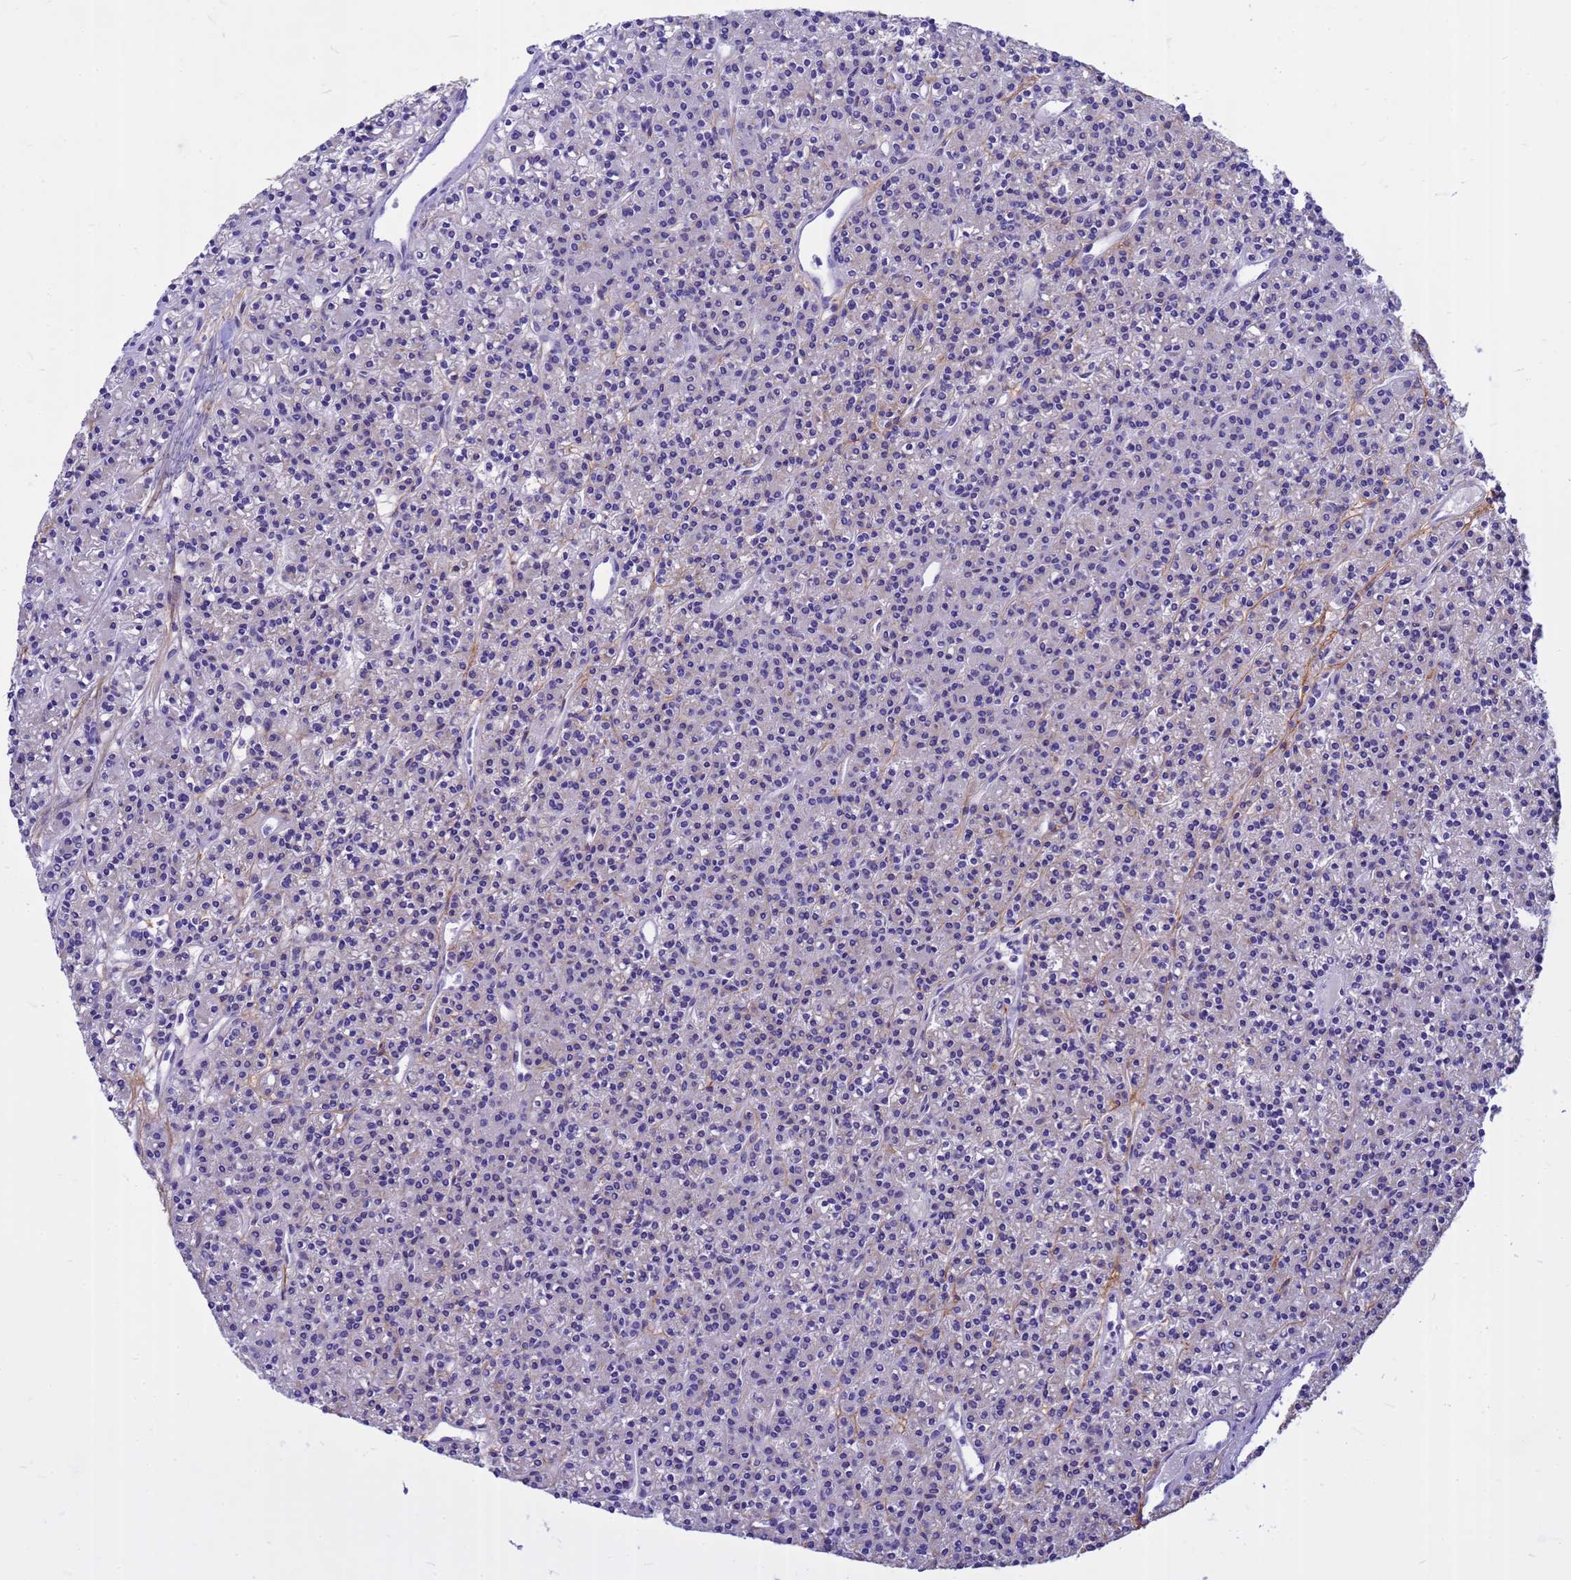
{"staining": {"intensity": "negative", "quantity": "none", "location": "none"}, "tissue": "parathyroid gland", "cell_type": "Glandular cells", "image_type": "normal", "snomed": [{"axis": "morphology", "description": "Normal tissue, NOS"}, {"axis": "topography", "description": "Parathyroid gland"}], "caption": "The immunohistochemistry photomicrograph has no significant staining in glandular cells of parathyroid gland. Brightfield microscopy of IHC stained with DAB (brown) and hematoxylin (blue), captured at high magnification.", "gene": "DMRTC2", "patient": {"sex": "female", "age": 45}}